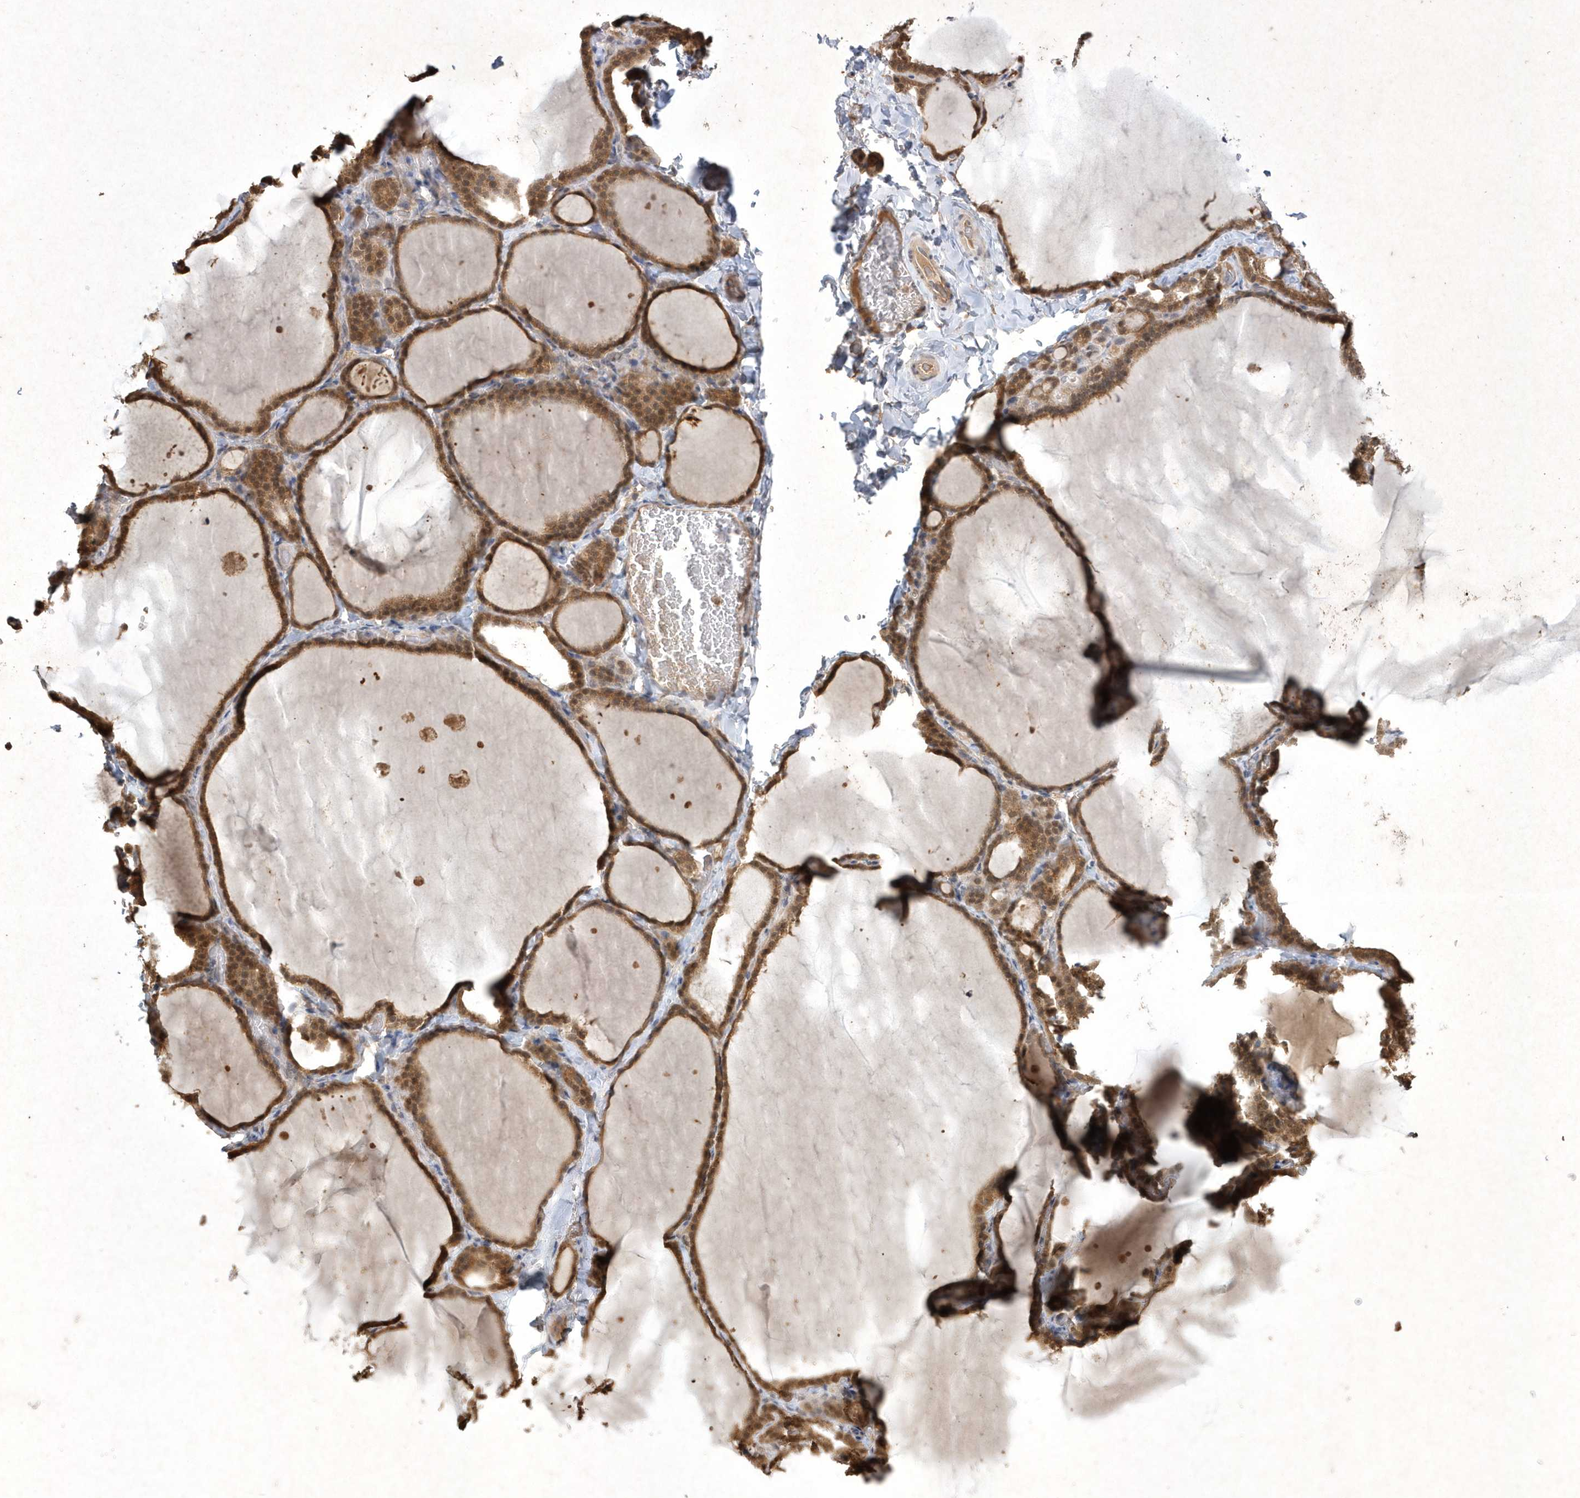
{"staining": {"intensity": "moderate", "quantity": ">75%", "location": "cytoplasmic/membranous,nuclear"}, "tissue": "thyroid gland", "cell_type": "Glandular cells", "image_type": "normal", "snomed": [{"axis": "morphology", "description": "Normal tissue, NOS"}, {"axis": "topography", "description": "Thyroid gland"}], "caption": "Immunohistochemical staining of unremarkable human thyroid gland exhibits medium levels of moderate cytoplasmic/membranous,nuclear staining in approximately >75% of glandular cells. Immunohistochemistry (ihc) stains the protein of interest in brown and the nuclei are stained blue.", "gene": "AKR7A2", "patient": {"sex": "female", "age": 22}}